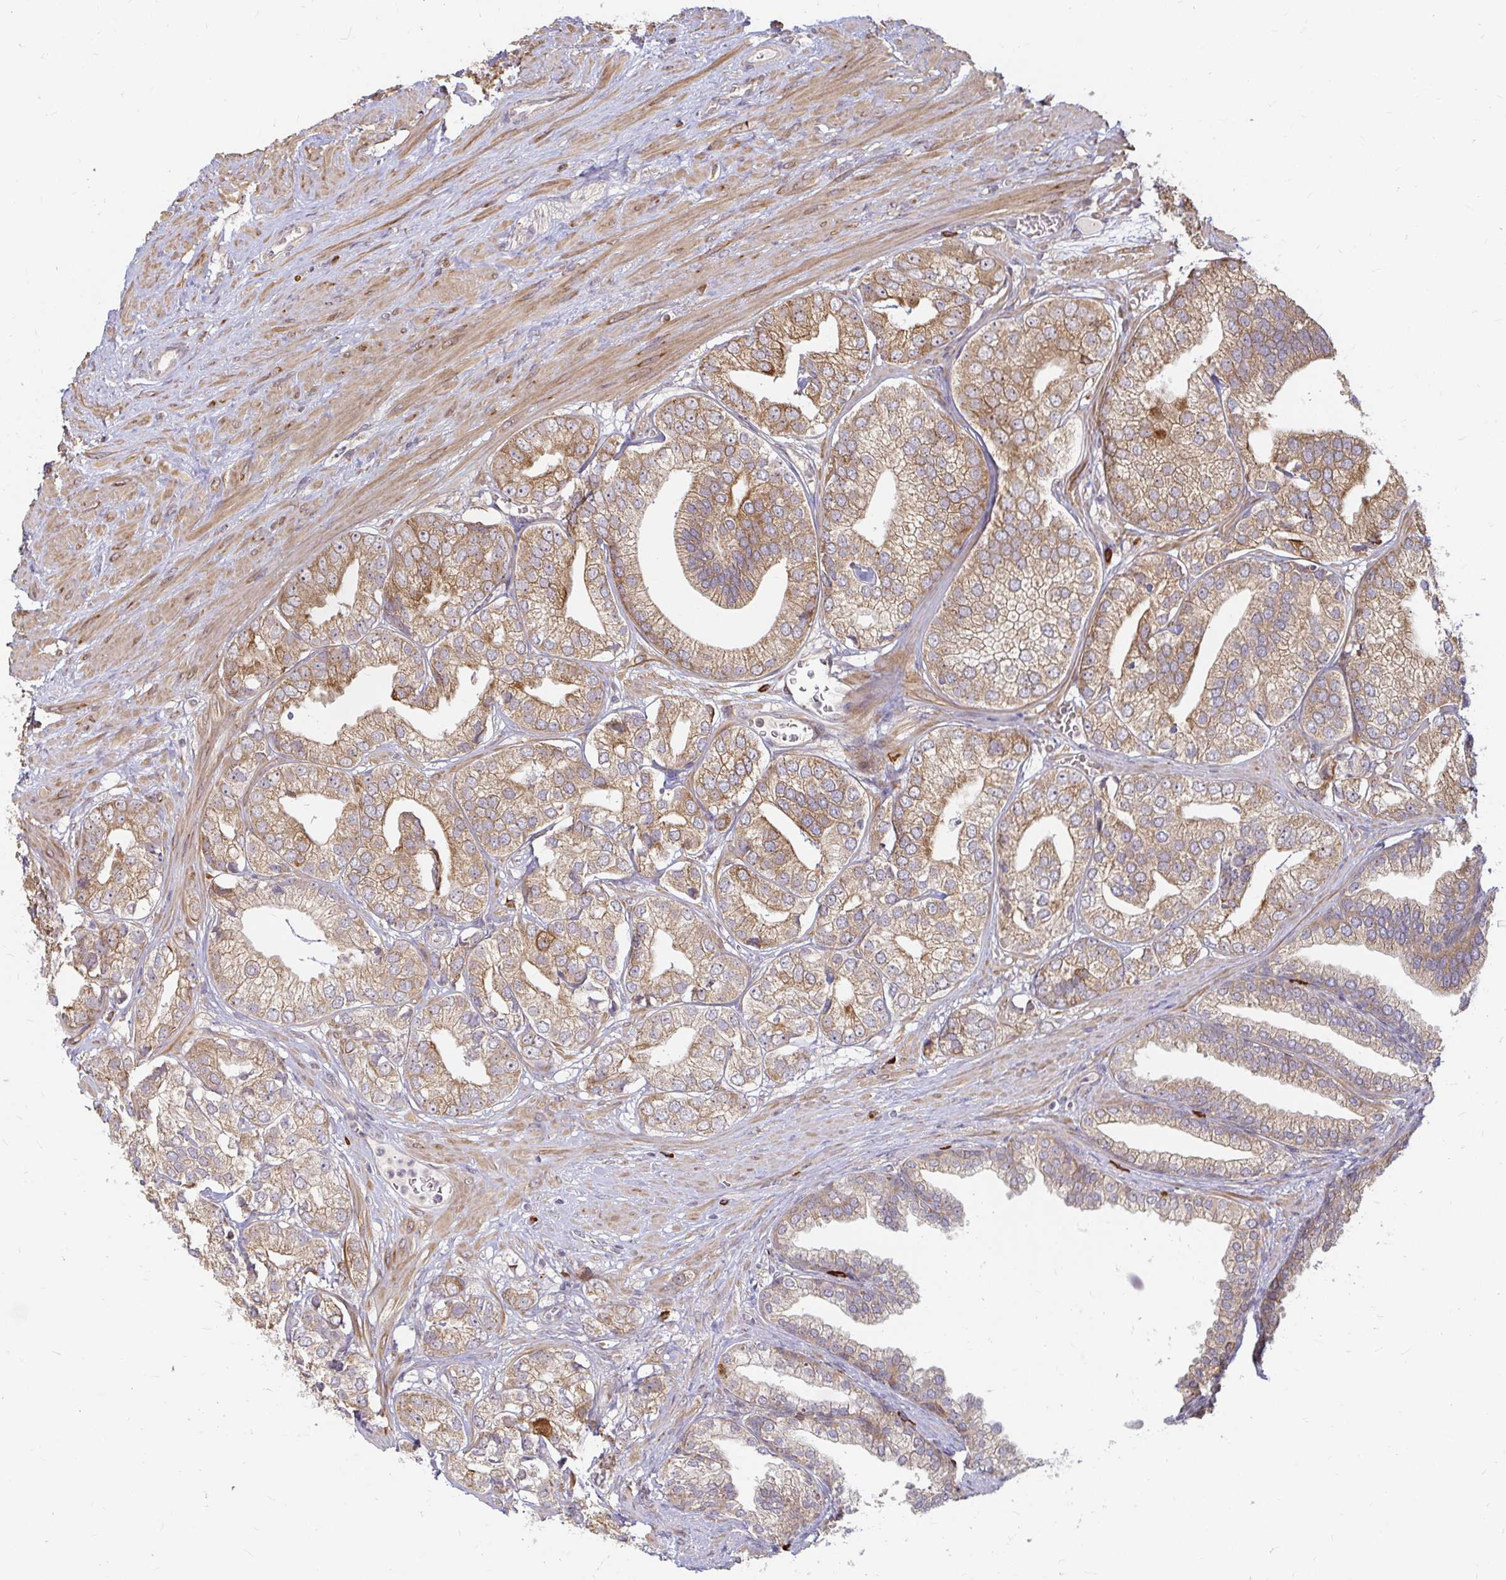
{"staining": {"intensity": "moderate", "quantity": ">75%", "location": "cytoplasmic/membranous"}, "tissue": "prostate cancer", "cell_type": "Tumor cells", "image_type": "cancer", "snomed": [{"axis": "morphology", "description": "Adenocarcinoma, High grade"}, {"axis": "topography", "description": "Prostate"}], "caption": "Moderate cytoplasmic/membranous positivity is identified in approximately >75% of tumor cells in prostate adenocarcinoma (high-grade).", "gene": "CAST", "patient": {"sex": "male", "age": 58}}